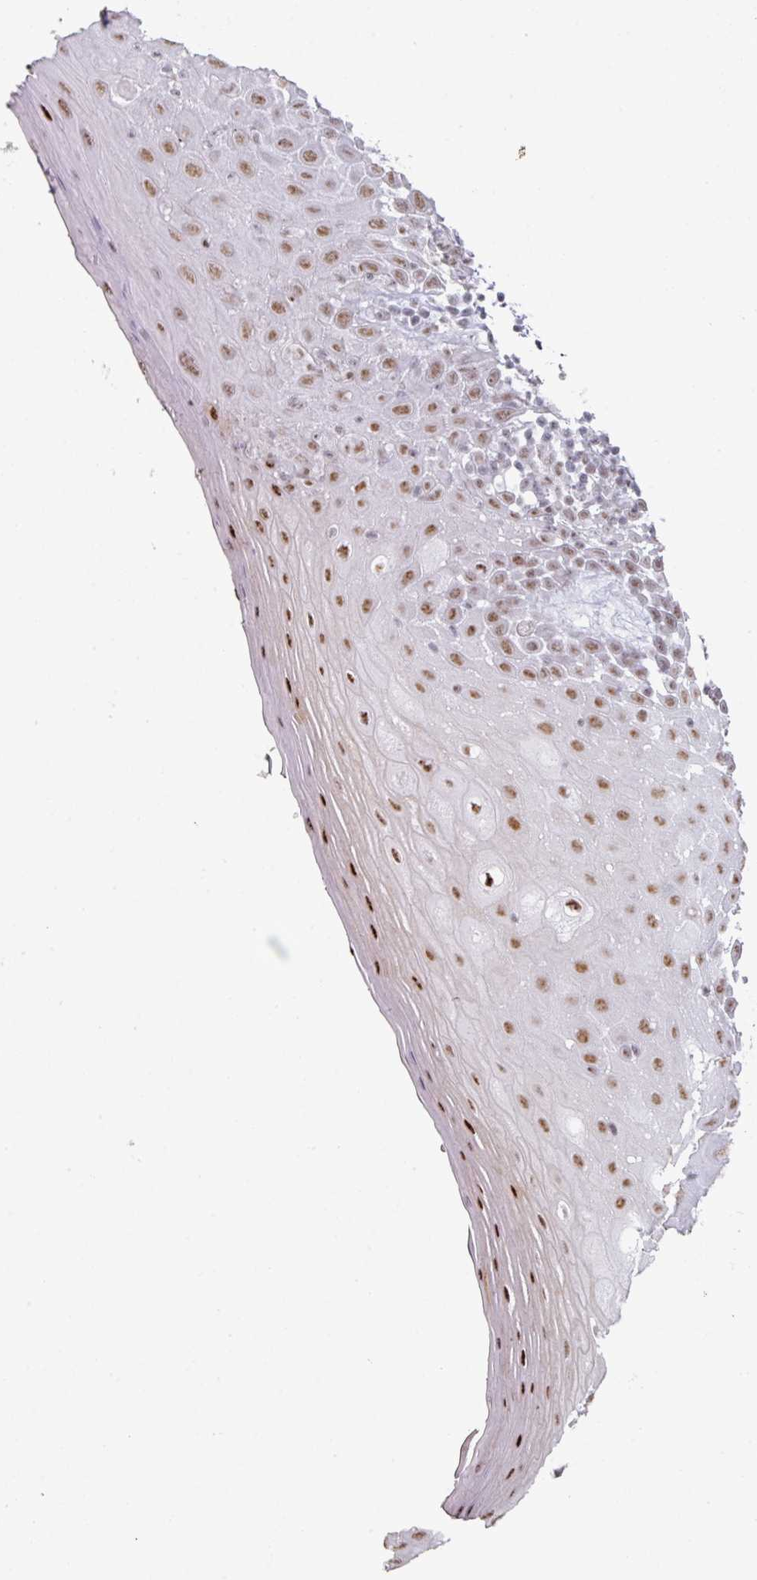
{"staining": {"intensity": "moderate", "quantity": ">75%", "location": "nuclear"}, "tissue": "oral mucosa", "cell_type": "Squamous epithelial cells", "image_type": "normal", "snomed": [{"axis": "morphology", "description": "Normal tissue, NOS"}, {"axis": "morphology", "description": "Squamous cell carcinoma, NOS"}, {"axis": "topography", "description": "Oral tissue"}, {"axis": "topography", "description": "Tounge, NOS"}, {"axis": "topography", "description": "Head-Neck"}], "caption": "DAB (3,3'-diaminobenzidine) immunohistochemical staining of normal human oral mucosa reveals moderate nuclear protein positivity in about >75% of squamous epithelial cells. (Stains: DAB in brown, nuclei in blue, Microscopy: brightfield microscopy at high magnification).", "gene": "SF3B5", "patient": {"sex": "male", "age": 76}}